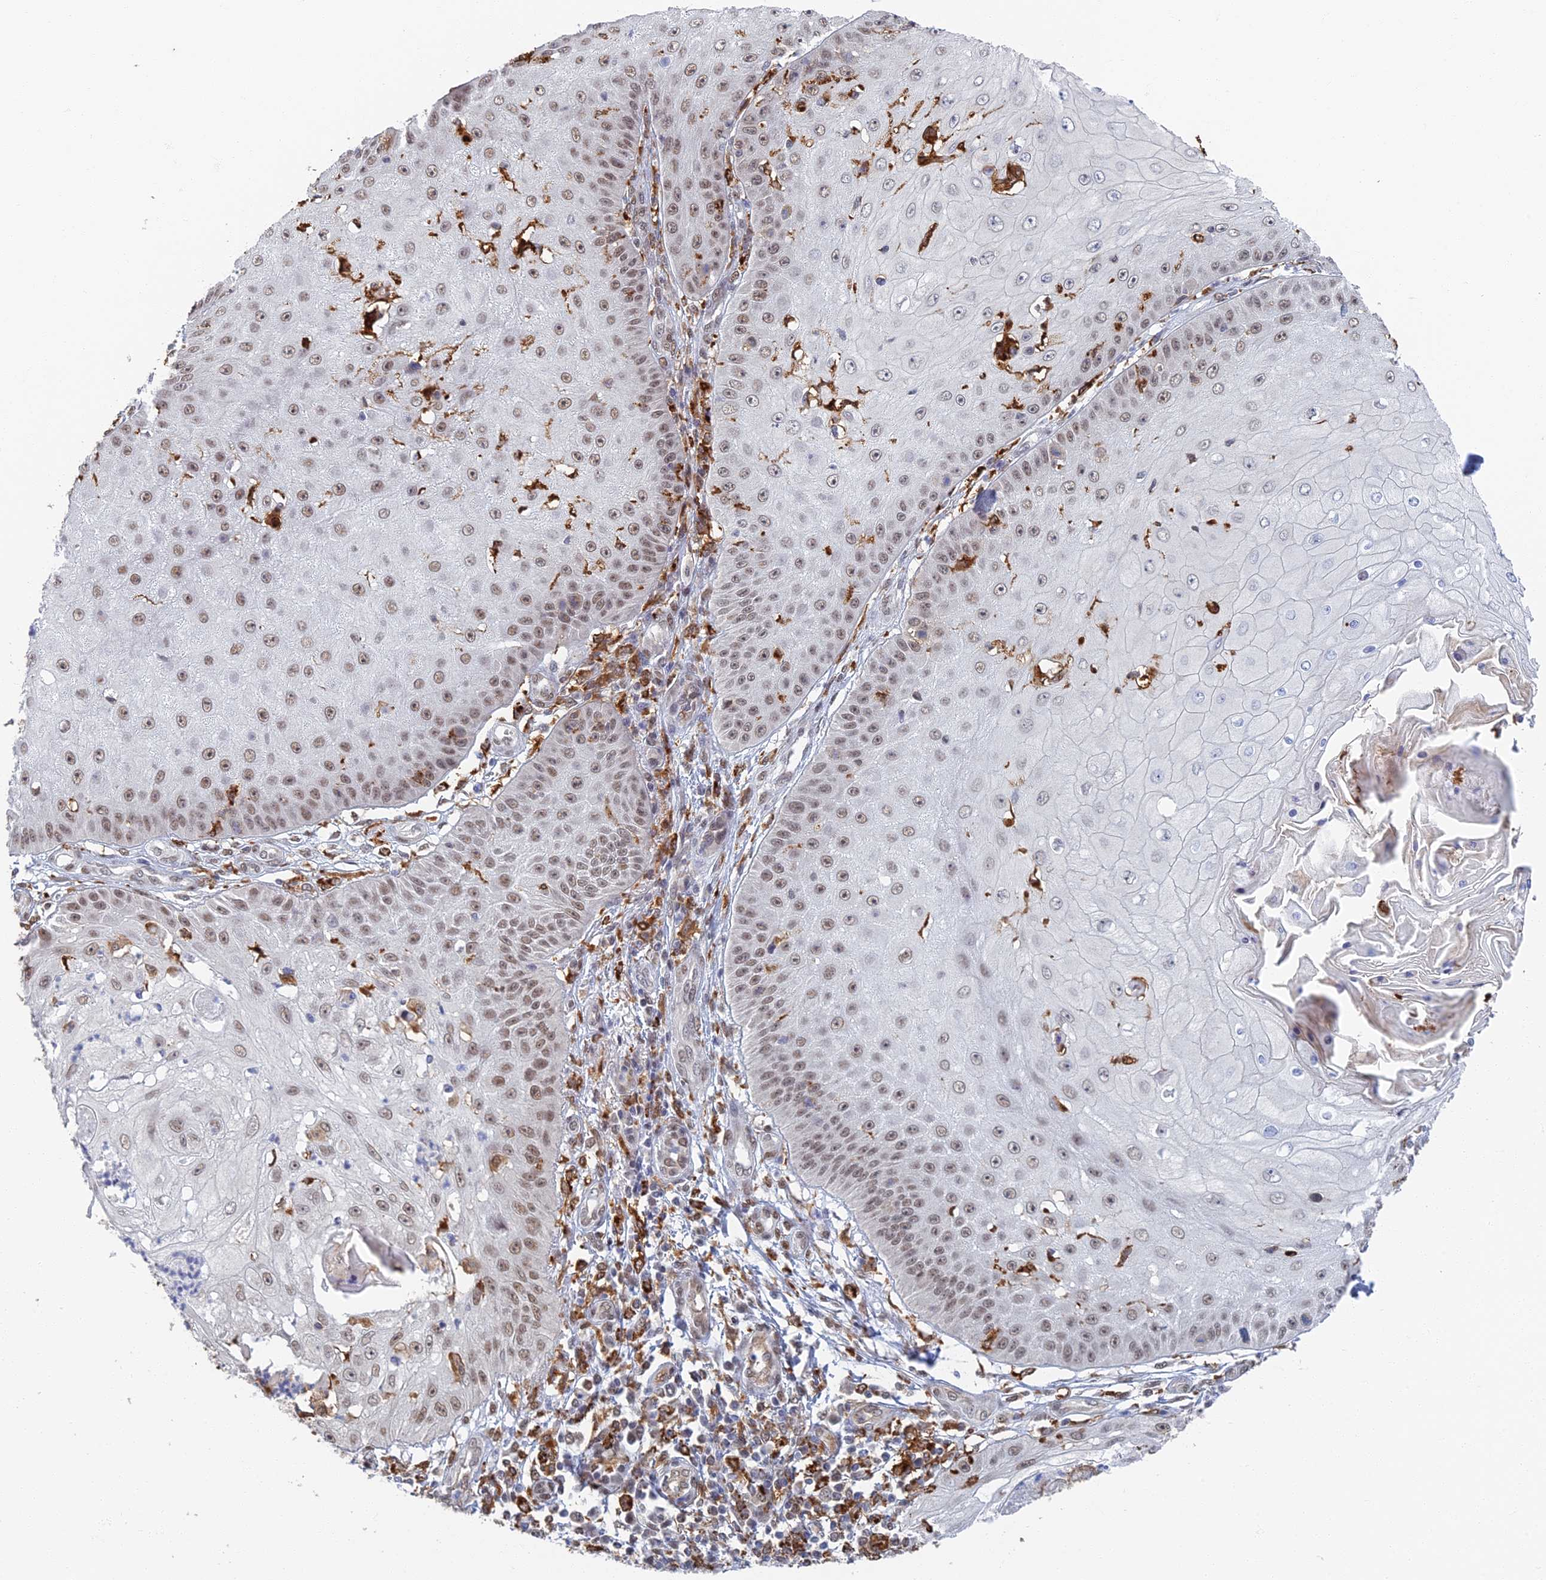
{"staining": {"intensity": "weak", "quantity": "25%-75%", "location": "nuclear"}, "tissue": "skin cancer", "cell_type": "Tumor cells", "image_type": "cancer", "snomed": [{"axis": "morphology", "description": "Squamous cell carcinoma, NOS"}, {"axis": "topography", "description": "Skin"}], "caption": "Skin cancer stained for a protein (brown) reveals weak nuclear positive expression in about 25%-75% of tumor cells.", "gene": "GPATCH1", "patient": {"sex": "male", "age": 70}}